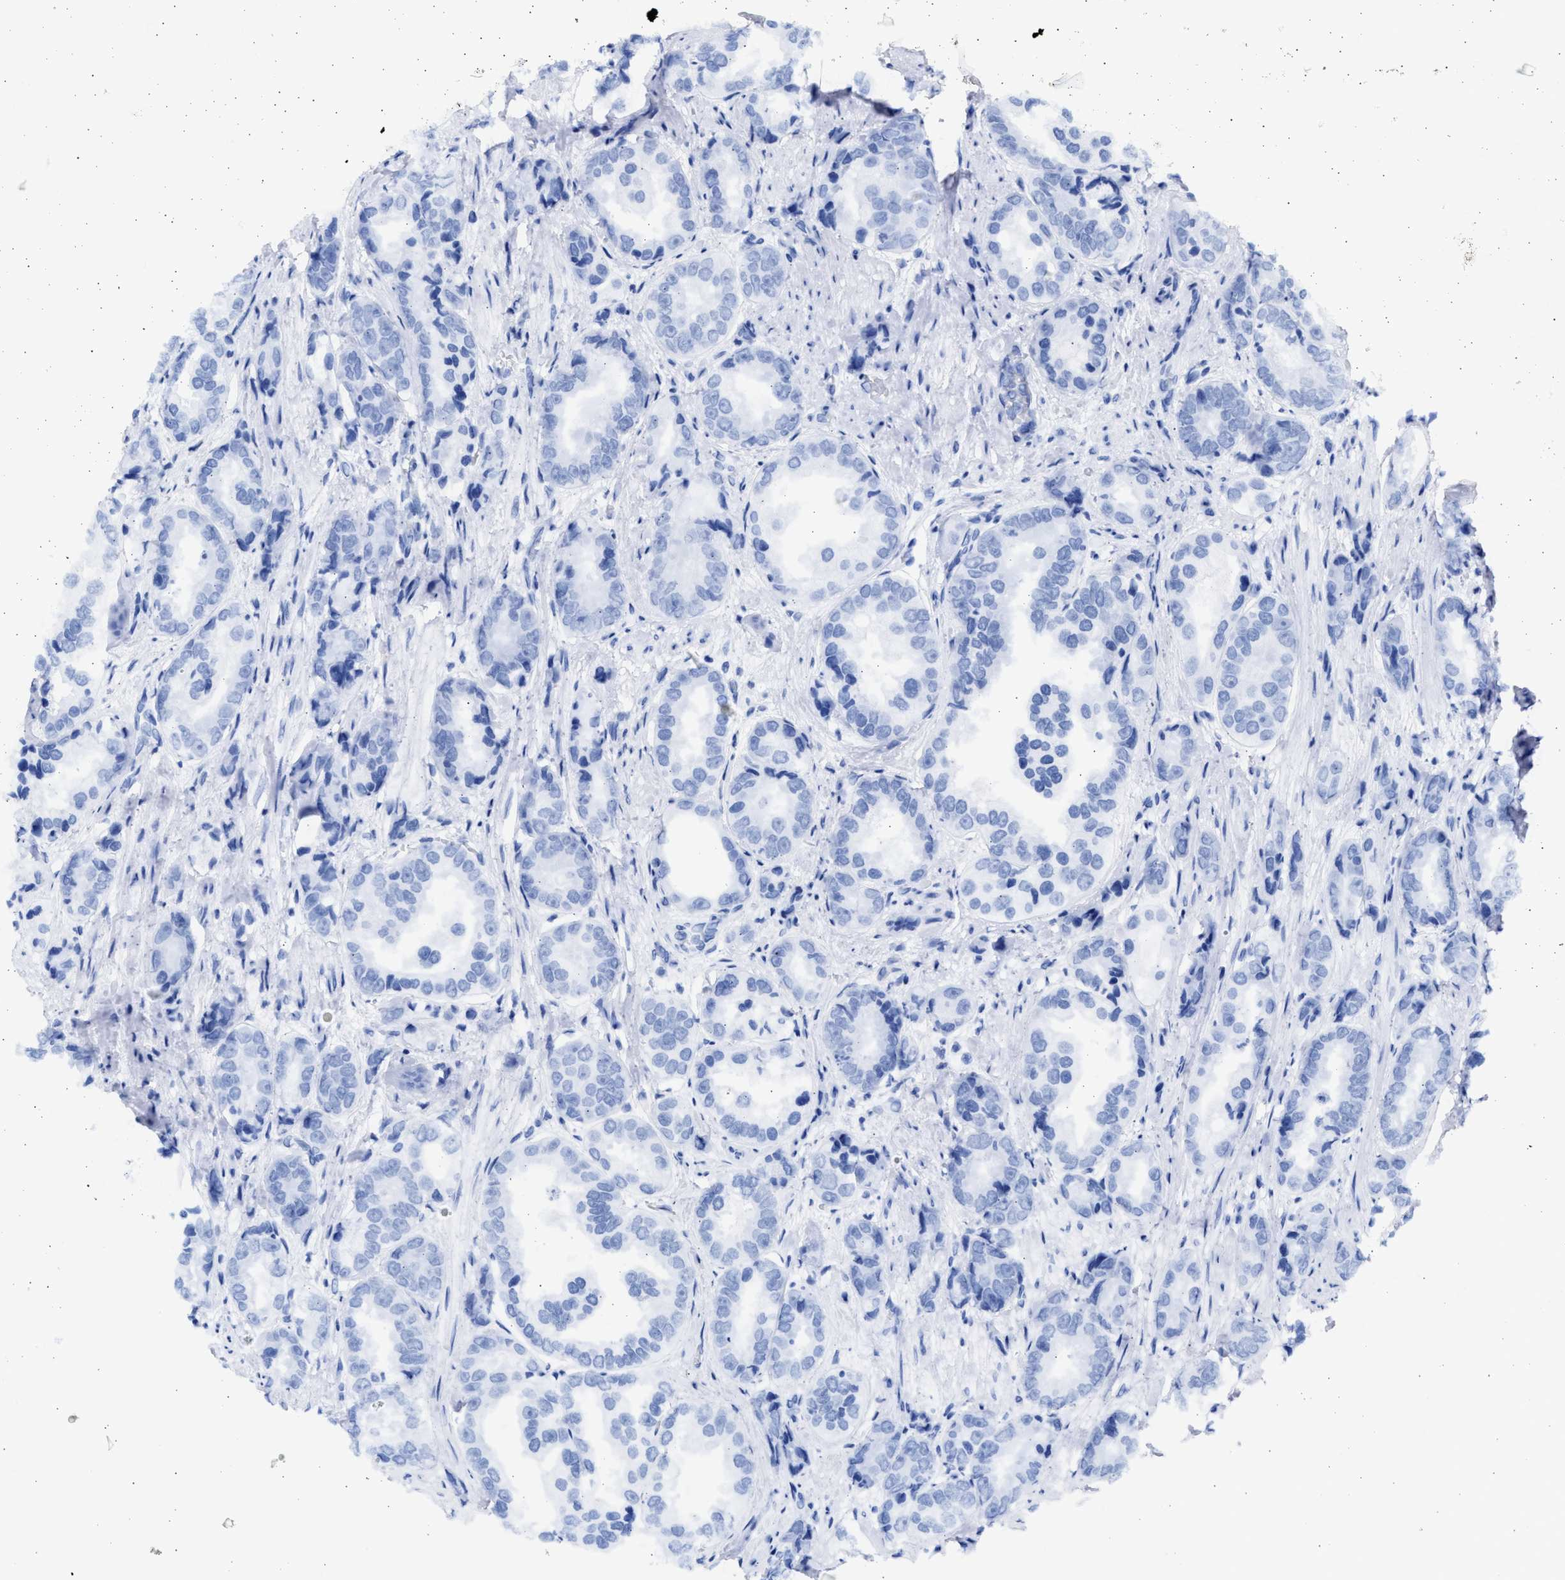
{"staining": {"intensity": "negative", "quantity": "none", "location": "none"}, "tissue": "prostate cancer", "cell_type": "Tumor cells", "image_type": "cancer", "snomed": [{"axis": "morphology", "description": "Adenocarcinoma, High grade"}, {"axis": "topography", "description": "Prostate"}], "caption": "High power microscopy photomicrograph of an immunohistochemistry (IHC) photomicrograph of adenocarcinoma (high-grade) (prostate), revealing no significant positivity in tumor cells. Nuclei are stained in blue.", "gene": "ALDOC", "patient": {"sex": "male", "age": 61}}